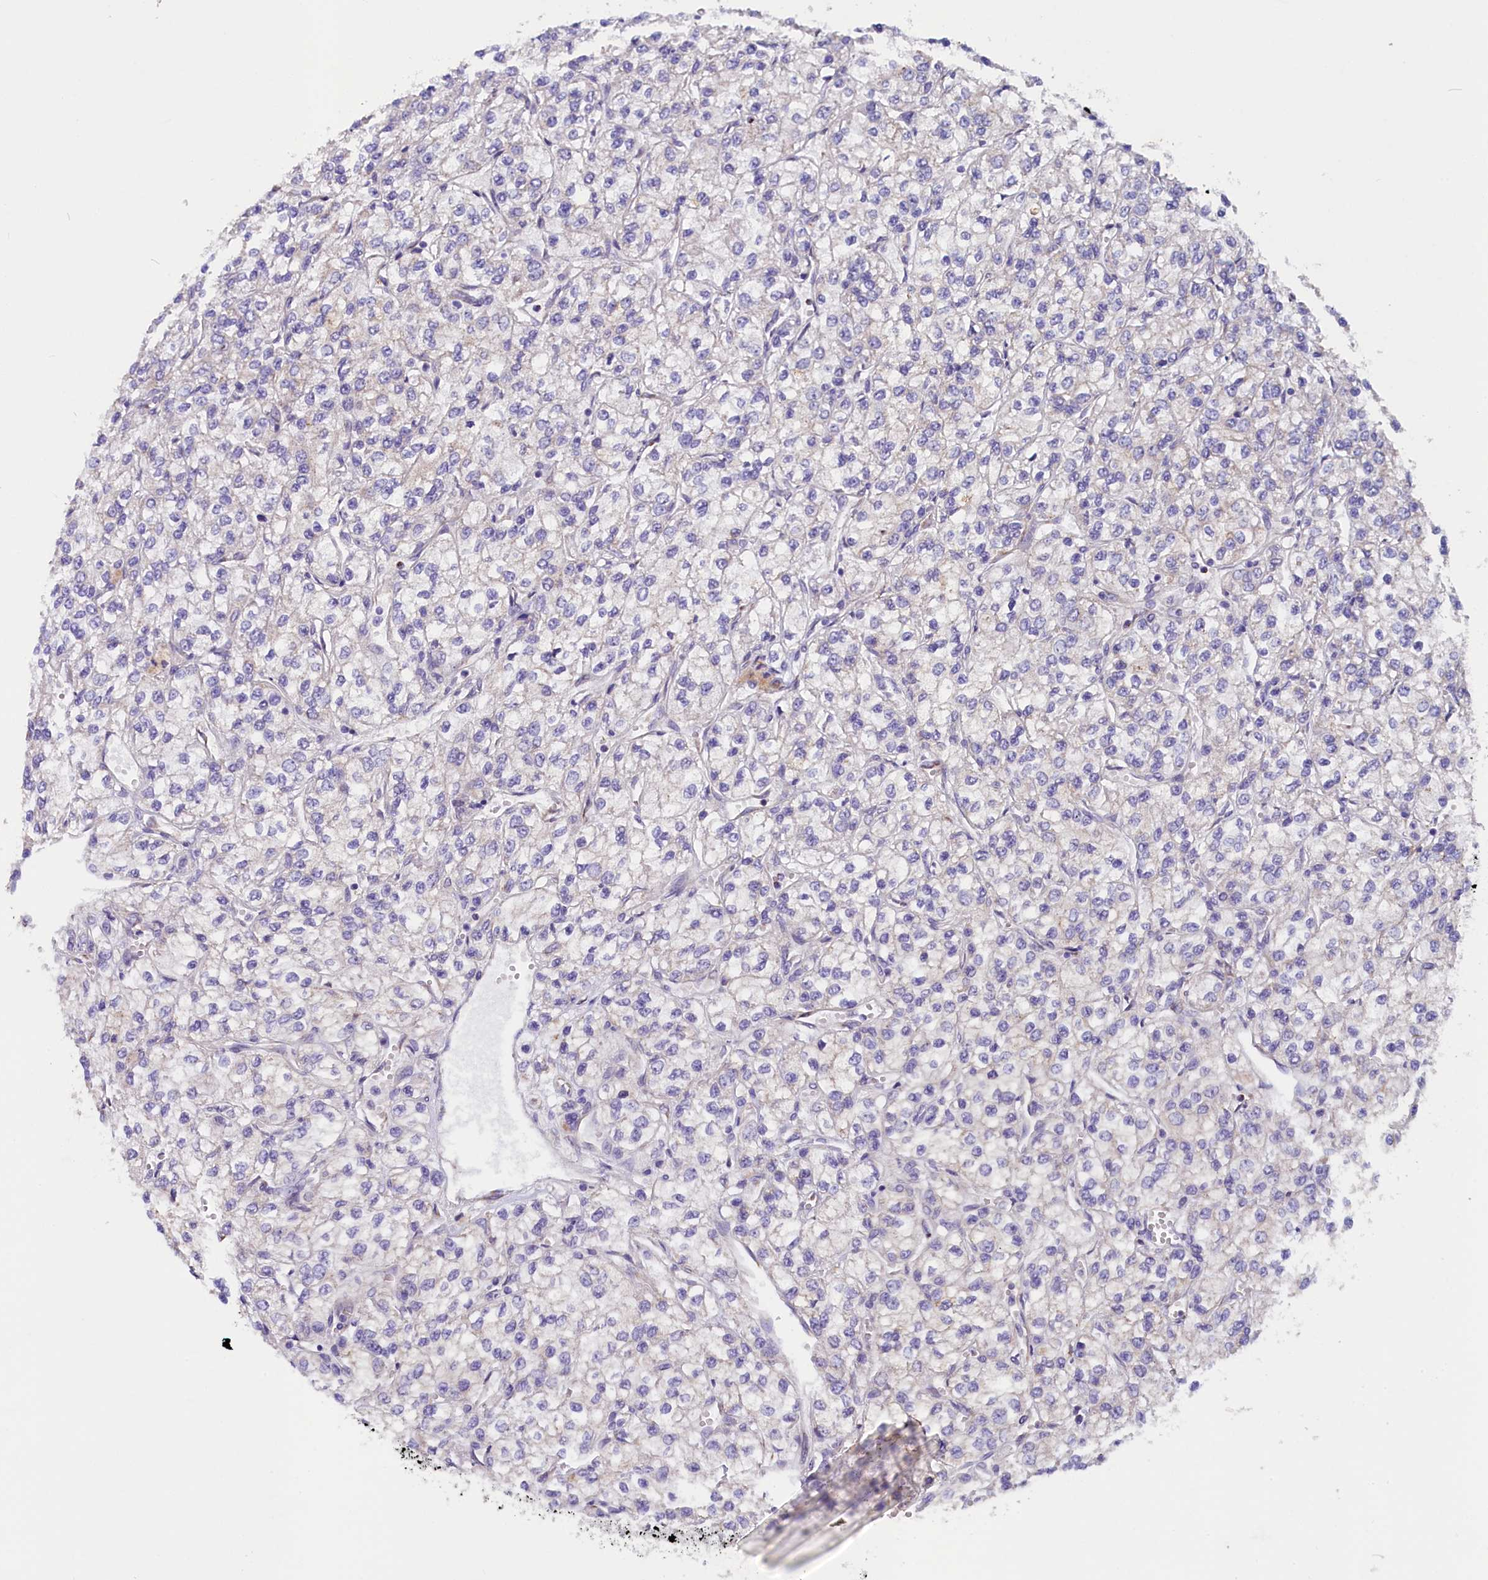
{"staining": {"intensity": "negative", "quantity": "none", "location": "none"}, "tissue": "renal cancer", "cell_type": "Tumor cells", "image_type": "cancer", "snomed": [{"axis": "morphology", "description": "Adenocarcinoma, NOS"}, {"axis": "topography", "description": "Kidney"}], "caption": "This is a photomicrograph of immunohistochemistry staining of renal cancer, which shows no expression in tumor cells.", "gene": "GPR108", "patient": {"sex": "male", "age": 80}}